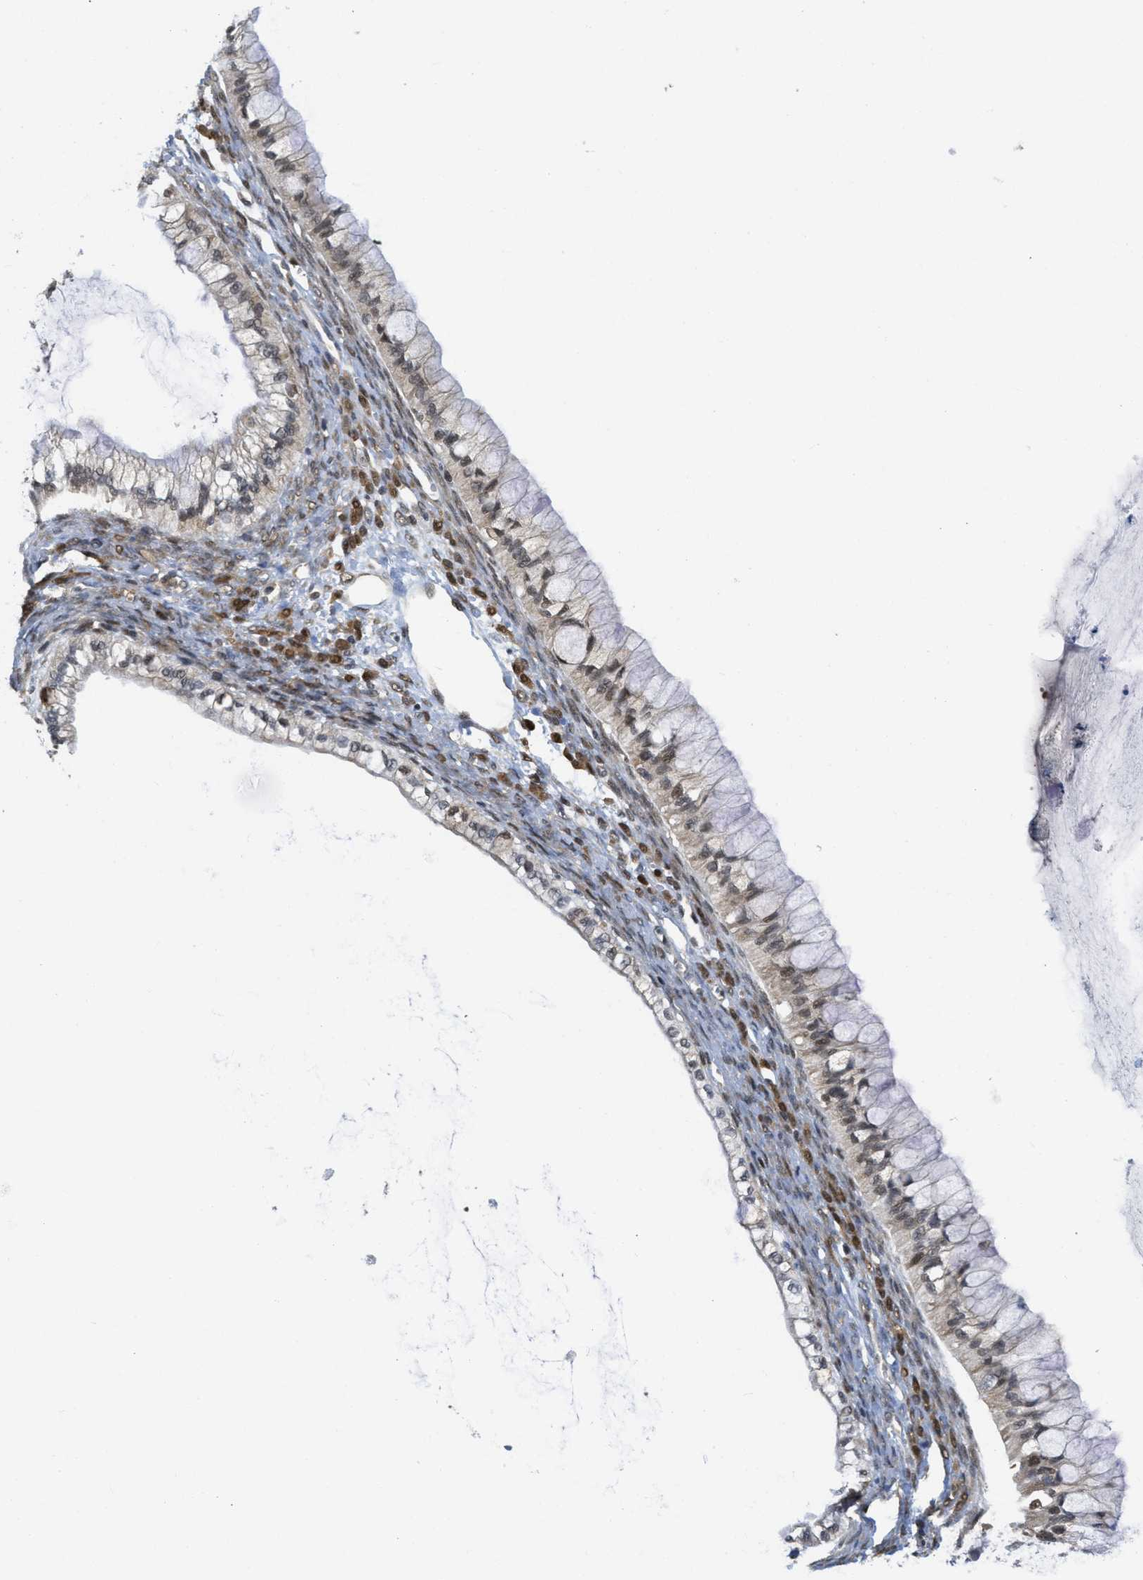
{"staining": {"intensity": "weak", "quantity": "<25%", "location": "nuclear"}, "tissue": "ovarian cancer", "cell_type": "Tumor cells", "image_type": "cancer", "snomed": [{"axis": "morphology", "description": "Cystadenocarcinoma, mucinous, NOS"}, {"axis": "topography", "description": "Ovary"}], "caption": "Ovarian cancer was stained to show a protein in brown. There is no significant positivity in tumor cells. (DAB (3,3'-diaminobenzidine) immunohistochemistry with hematoxylin counter stain).", "gene": "PSMC5", "patient": {"sex": "female", "age": 57}}